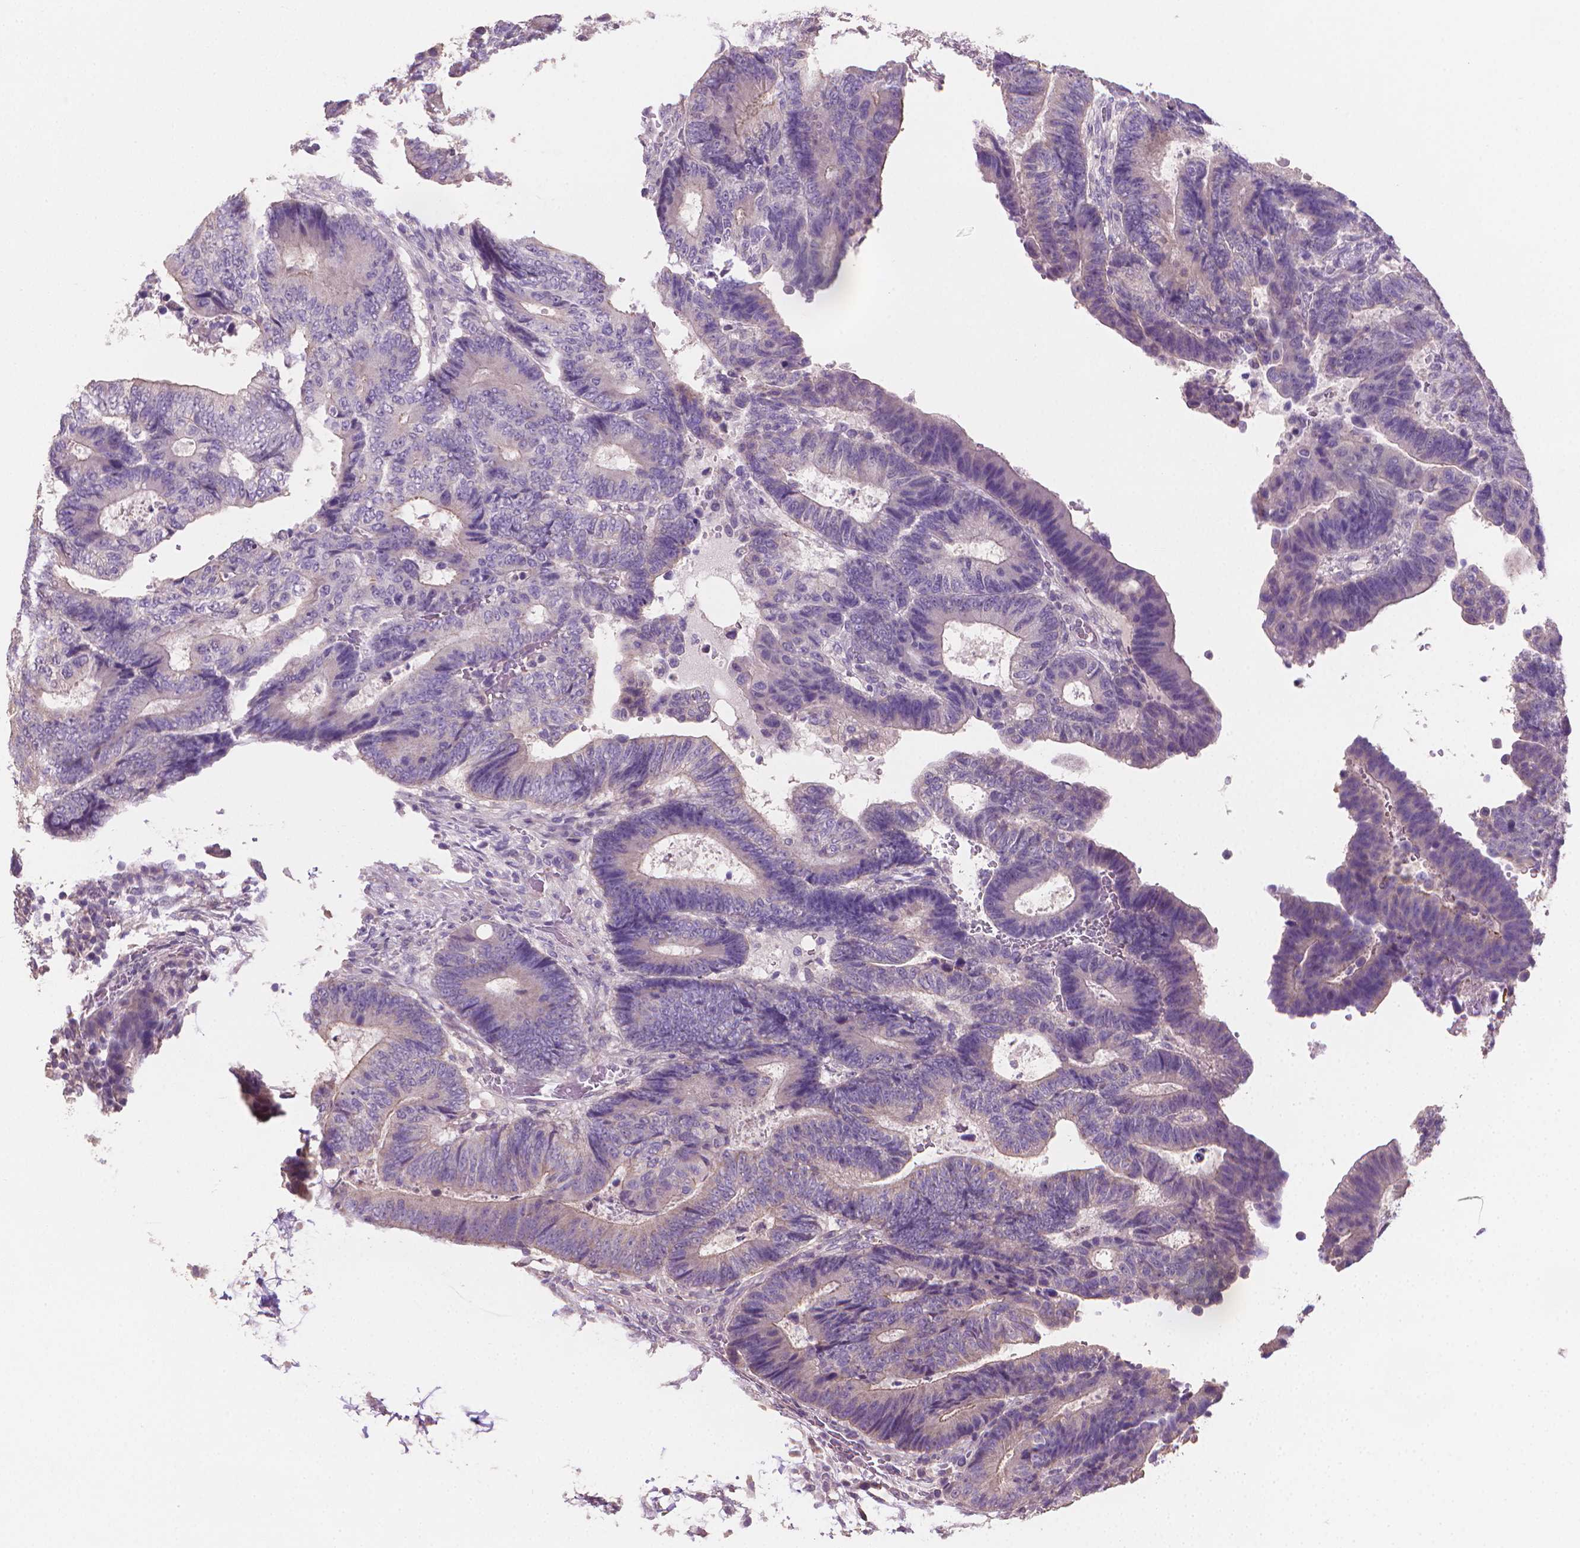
{"staining": {"intensity": "negative", "quantity": "none", "location": "none"}, "tissue": "colorectal cancer", "cell_type": "Tumor cells", "image_type": "cancer", "snomed": [{"axis": "morphology", "description": "Adenocarcinoma, NOS"}, {"axis": "topography", "description": "Colon"}], "caption": "Protein analysis of adenocarcinoma (colorectal) exhibits no significant staining in tumor cells. (DAB immunohistochemistry (IHC), high magnification).", "gene": "CATIP", "patient": {"sex": "female", "age": 48}}